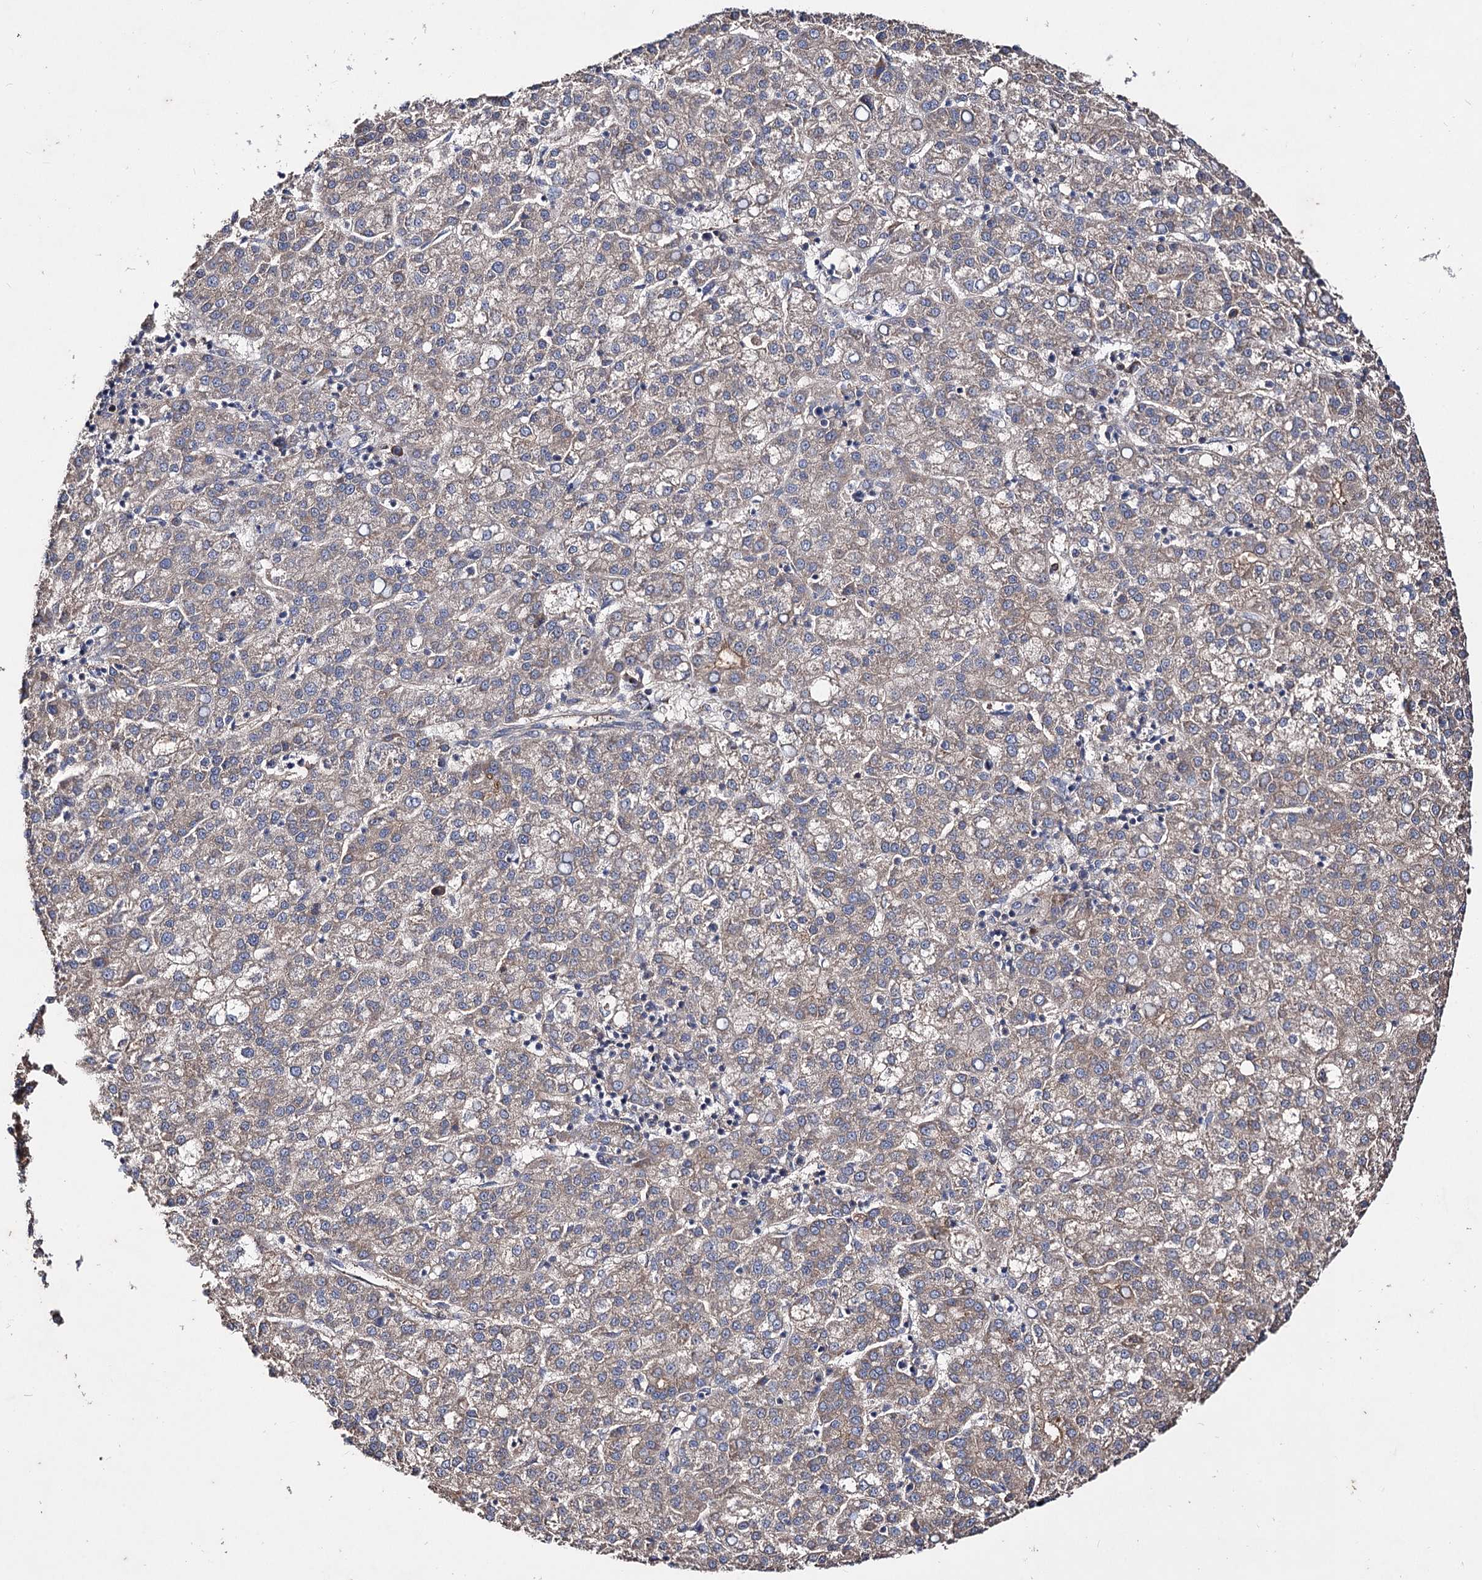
{"staining": {"intensity": "weak", "quantity": ">75%", "location": "cytoplasmic/membranous"}, "tissue": "liver cancer", "cell_type": "Tumor cells", "image_type": "cancer", "snomed": [{"axis": "morphology", "description": "Carcinoma, Hepatocellular, NOS"}, {"axis": "topography", "description": "Liver"}], "caption": "IHC histopathology image of liver cancer (hepatocellular carcinoma) stained for a protein (brown), which demonstrates low levels of weak cytoplasmic/membranous positivity in about >75% of tumor cells.", "gene": "ARFIP2", "patient": {"sex": "female", "age": 58}}